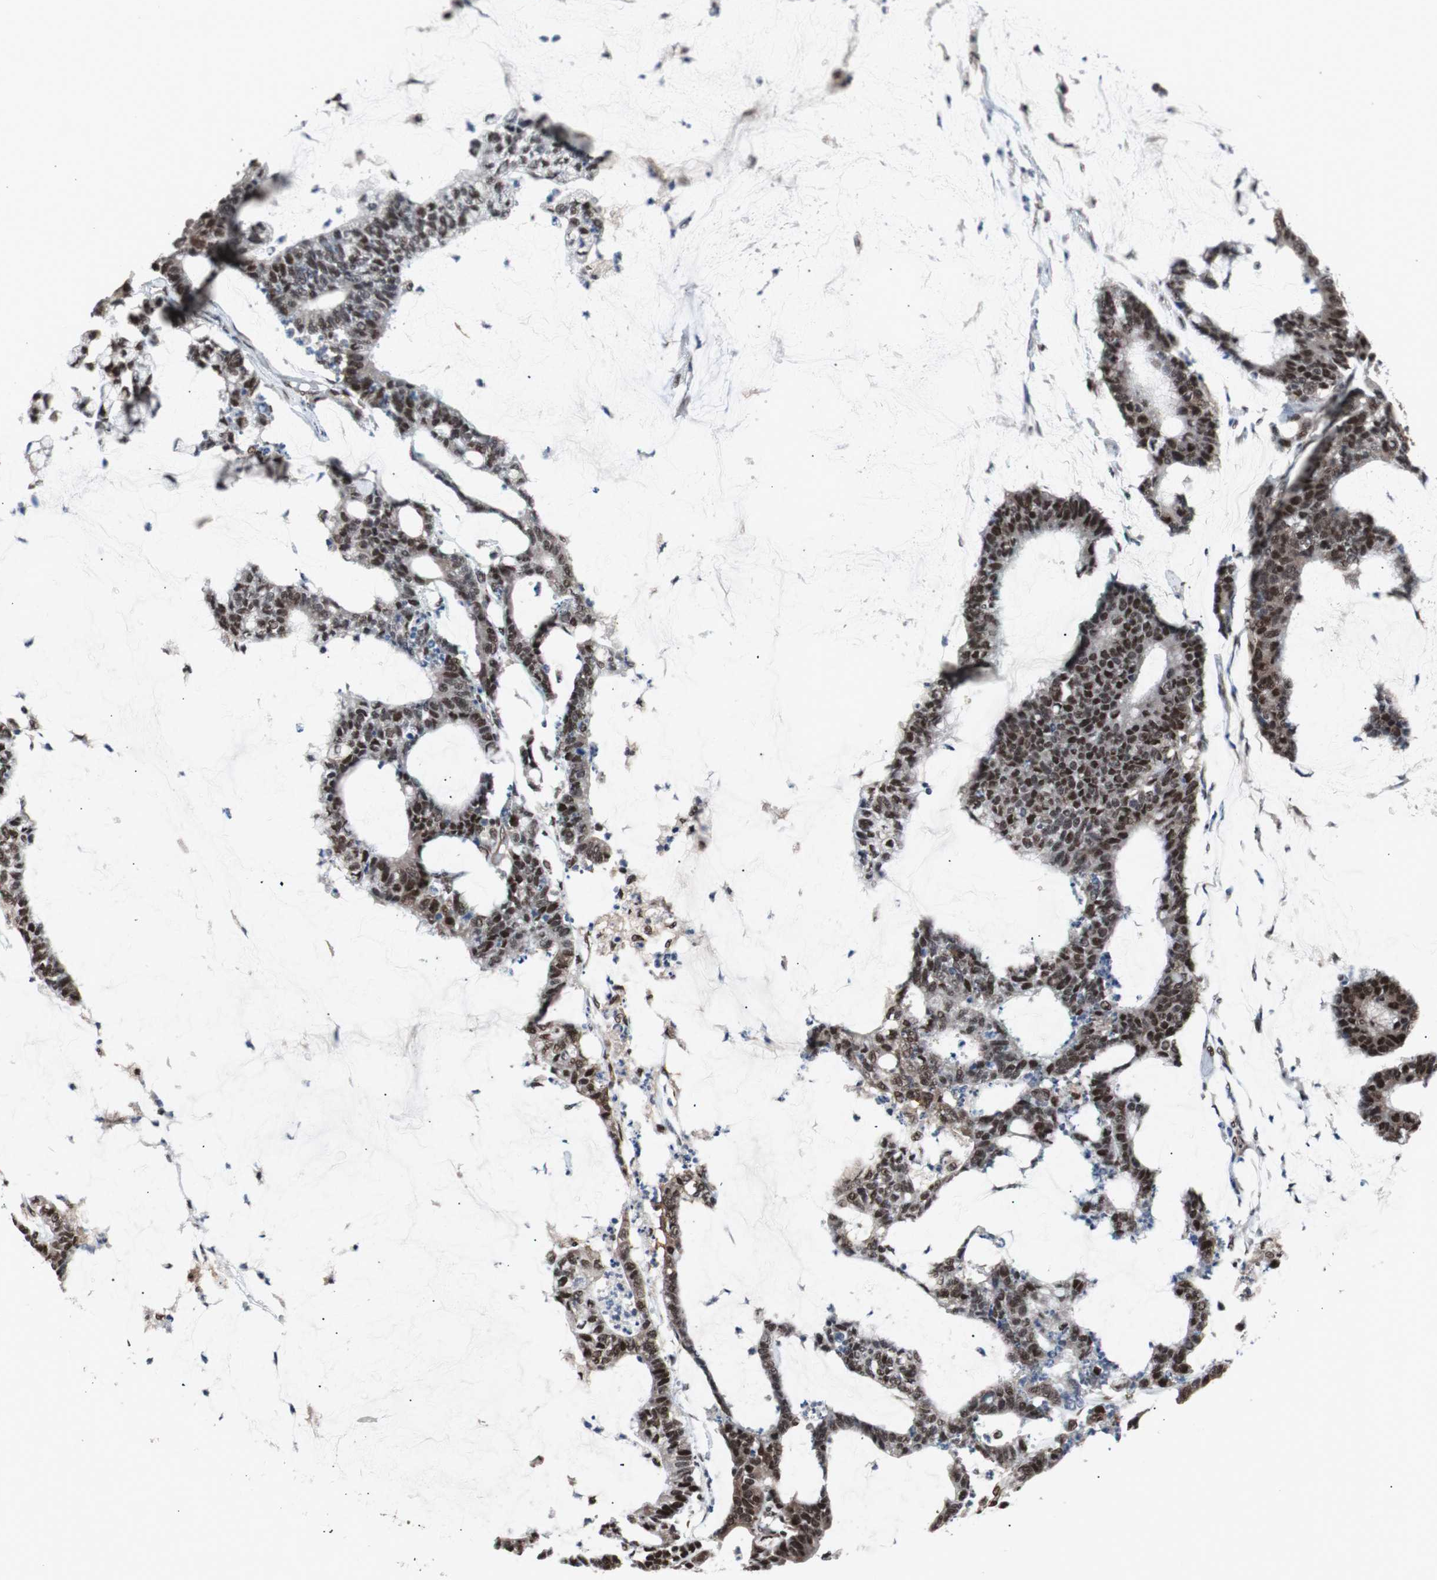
{"staining": {"intensity": "moderate", "quantity": ">75%", "location": "nuclear"}, "tissue": "colorectal cancer", "cell_type": "Tumor cells", "image_type": "cancer", "snomed": [{"axis": "morphology", "description": "Adenocarcinoma, NOS"}, {"axis": "topography", "description": "Colon"}], "caption": "Colorectal adenocarcinoma tissue demonstrates moderate nuclear staining in about >75% of tumor cells, visualized by immunohistochemistry.", "gene": "POGZ", "patient": {"sex": "female", "age": 84}}